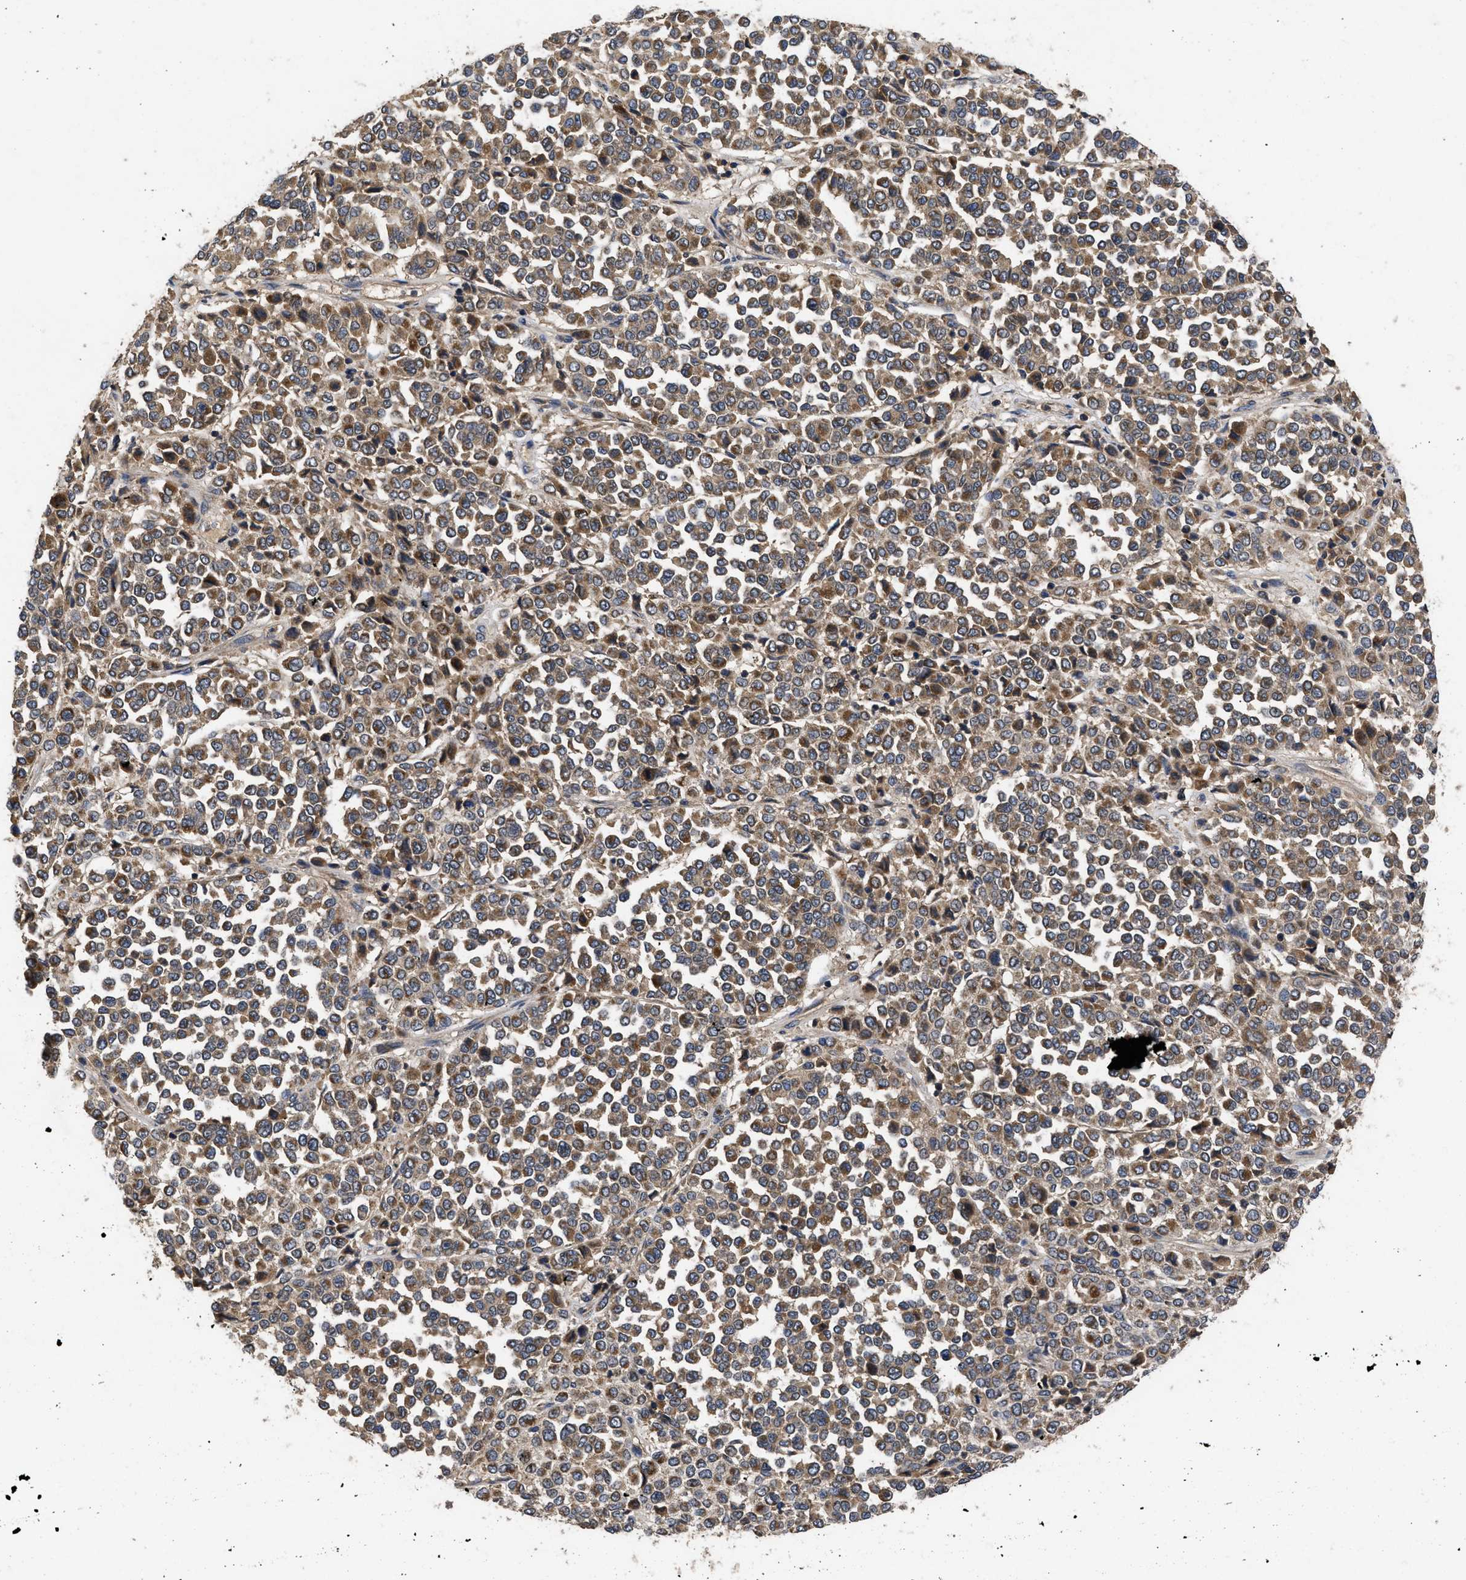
{"staining": {"intensity": "weak", "quantity": ">75%", "location": "cytoplasmic/membranous"}, "tissue": "melanoma", "cell_type": "Tumor cells", "image_type": "cancer", "snomed": [{"axis": "morphology", "description": "Malignant melanoma, Metastatic site"}, {"axis": "topography", "description": "Pancreas"}], "caption": "Human melanoma stained for a protein (brown) shows weak cytoplasmic/membranous positive positivity in approximately >75% of tumor cells.", "gene": "LRRC3", "patient": {"sex": "female", "age": 30}}